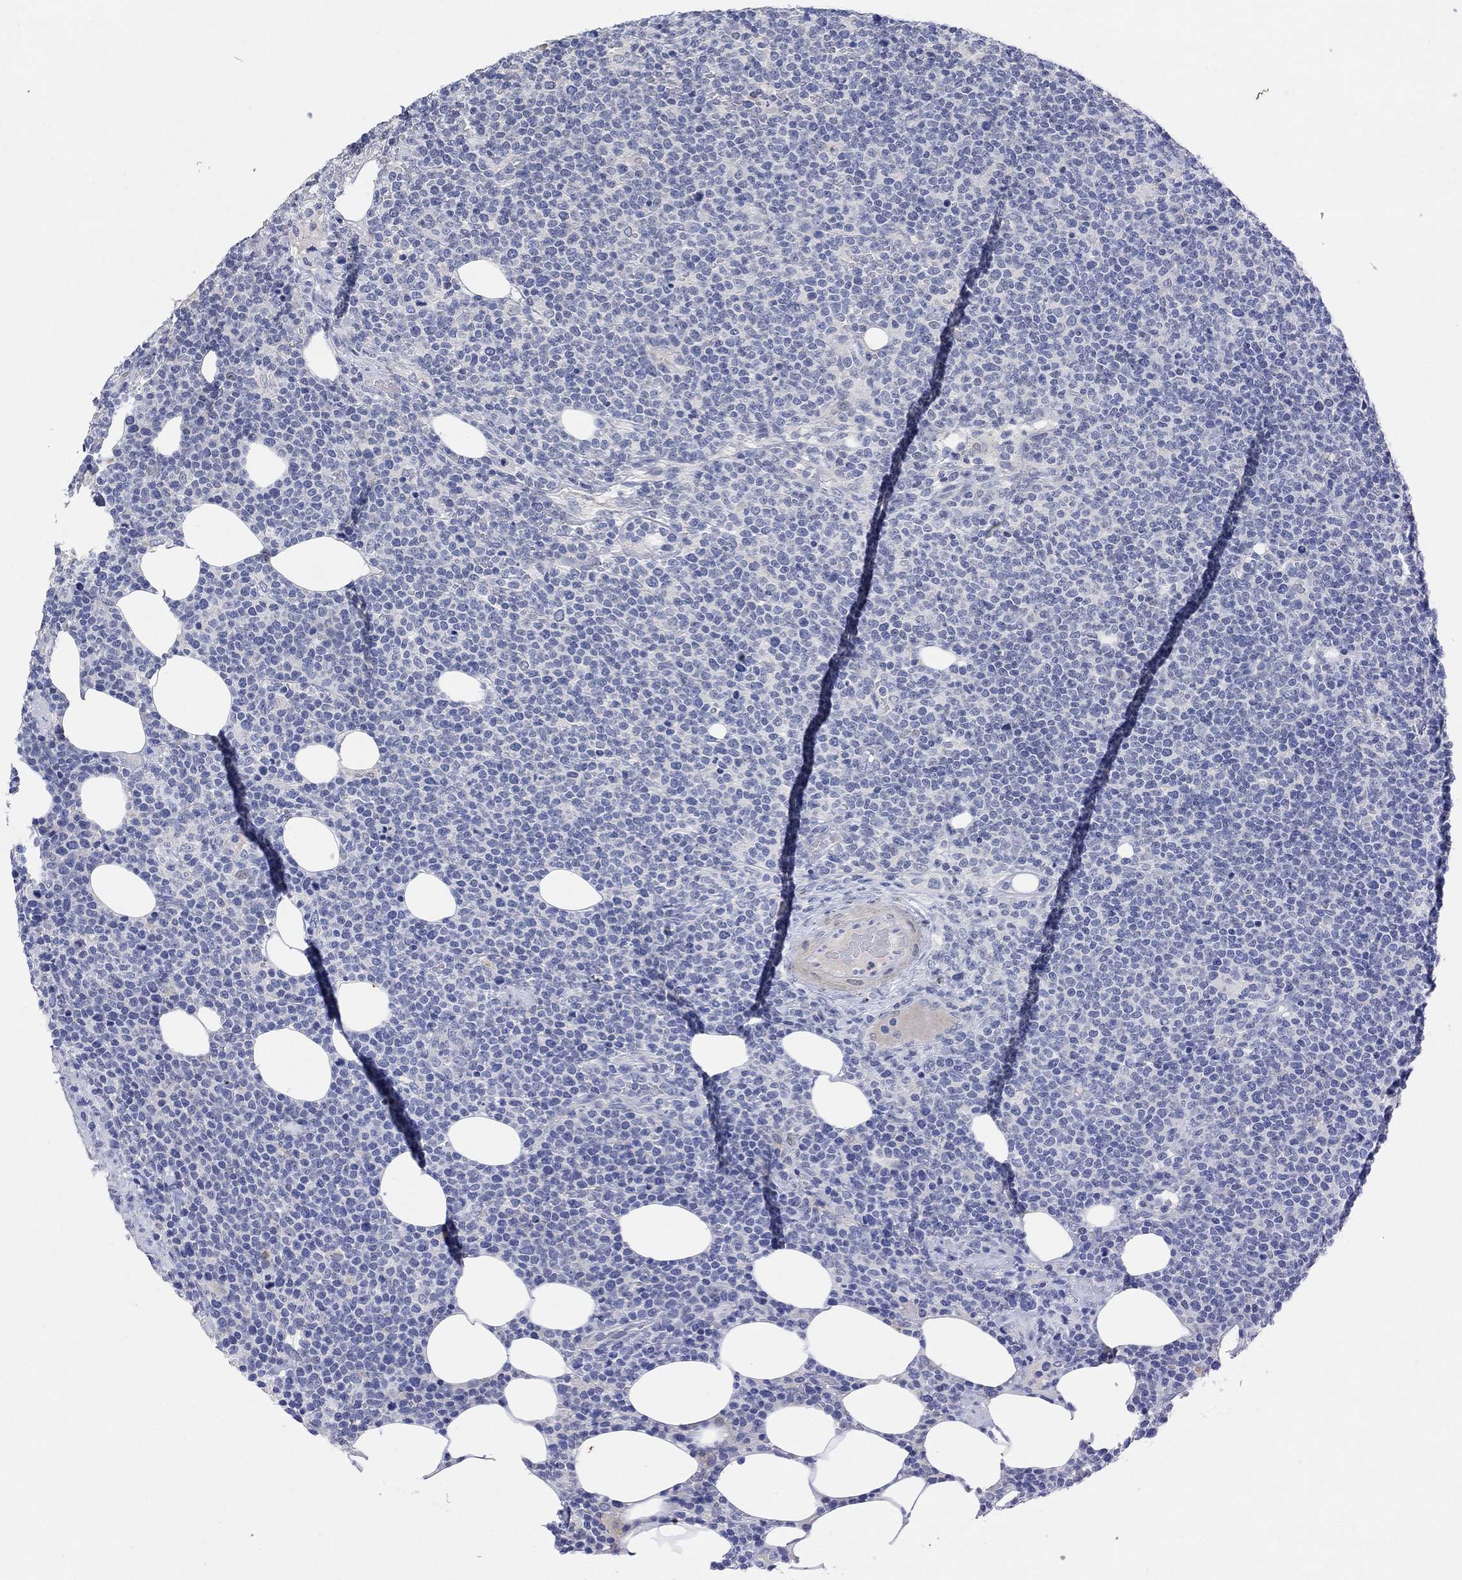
{"staining": {"intensity": "negative", "quantity": "none", "location": "none"}, "tissue": "lymphoma", "cell_type": "Tumor cells", "image_type": "cancer", "snomed": [{"axis": "morphology", "description": "Malignant lymphoma, non-Hodgkin's type, High grade"}, {"axis": "topography", "description": "Lymph node"}], "caption": "Tumor cells are negative for brown protein staining in high-grade malignant lymphoma, non-Hodgkin's type. The staining is performed using DAB brown chromogen with nuclei counter-stained in using hematoxylin.", "gene": "VAT1L", "patient": {"sex": "male", "age": 61}}